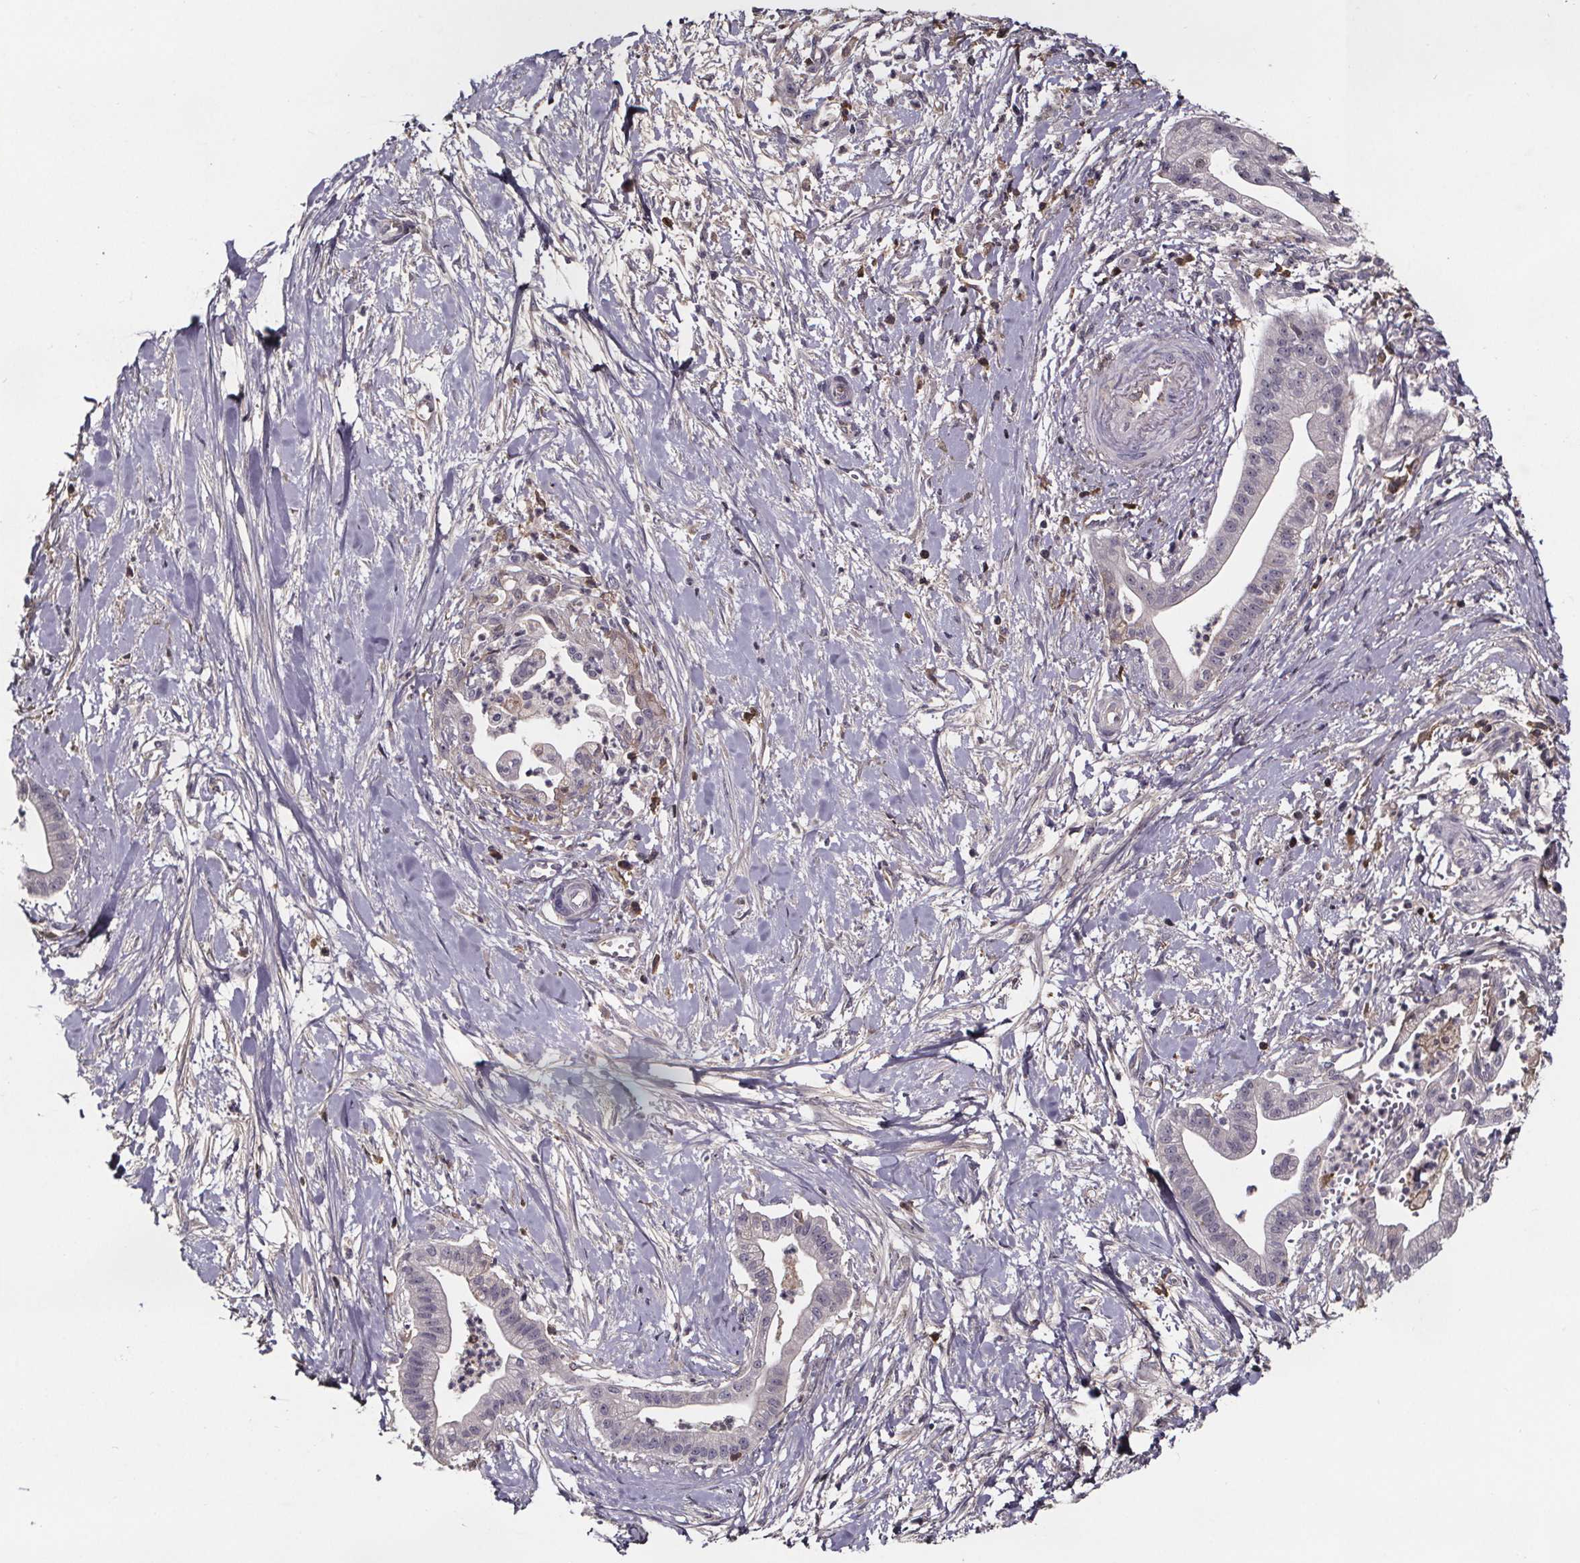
{"staining": {"intensity": "negative", "quantity": "none", "location": "none"}, "tissue": "pancreatic cancer", "cell_type": "Tumor cells", "image_type": "cancer", "snomed": [{"axis": "morphology", "description": "Normal tissue, NOS"}, {"axis": "morphology", "description": "Adenocarcinoma, NOS"}, {"axis": "topography", "description": "Lymph node"}, {"axis": "topography", "description": "Pancreas"}], "caption": "Human pancreatic cancer (adenocarcinoma) stained for a protein using immunohistochemistry reveals no positivity in tumor cells.", "gene": "NPHP4", "patient": {"sex": "female", "age": 58}}